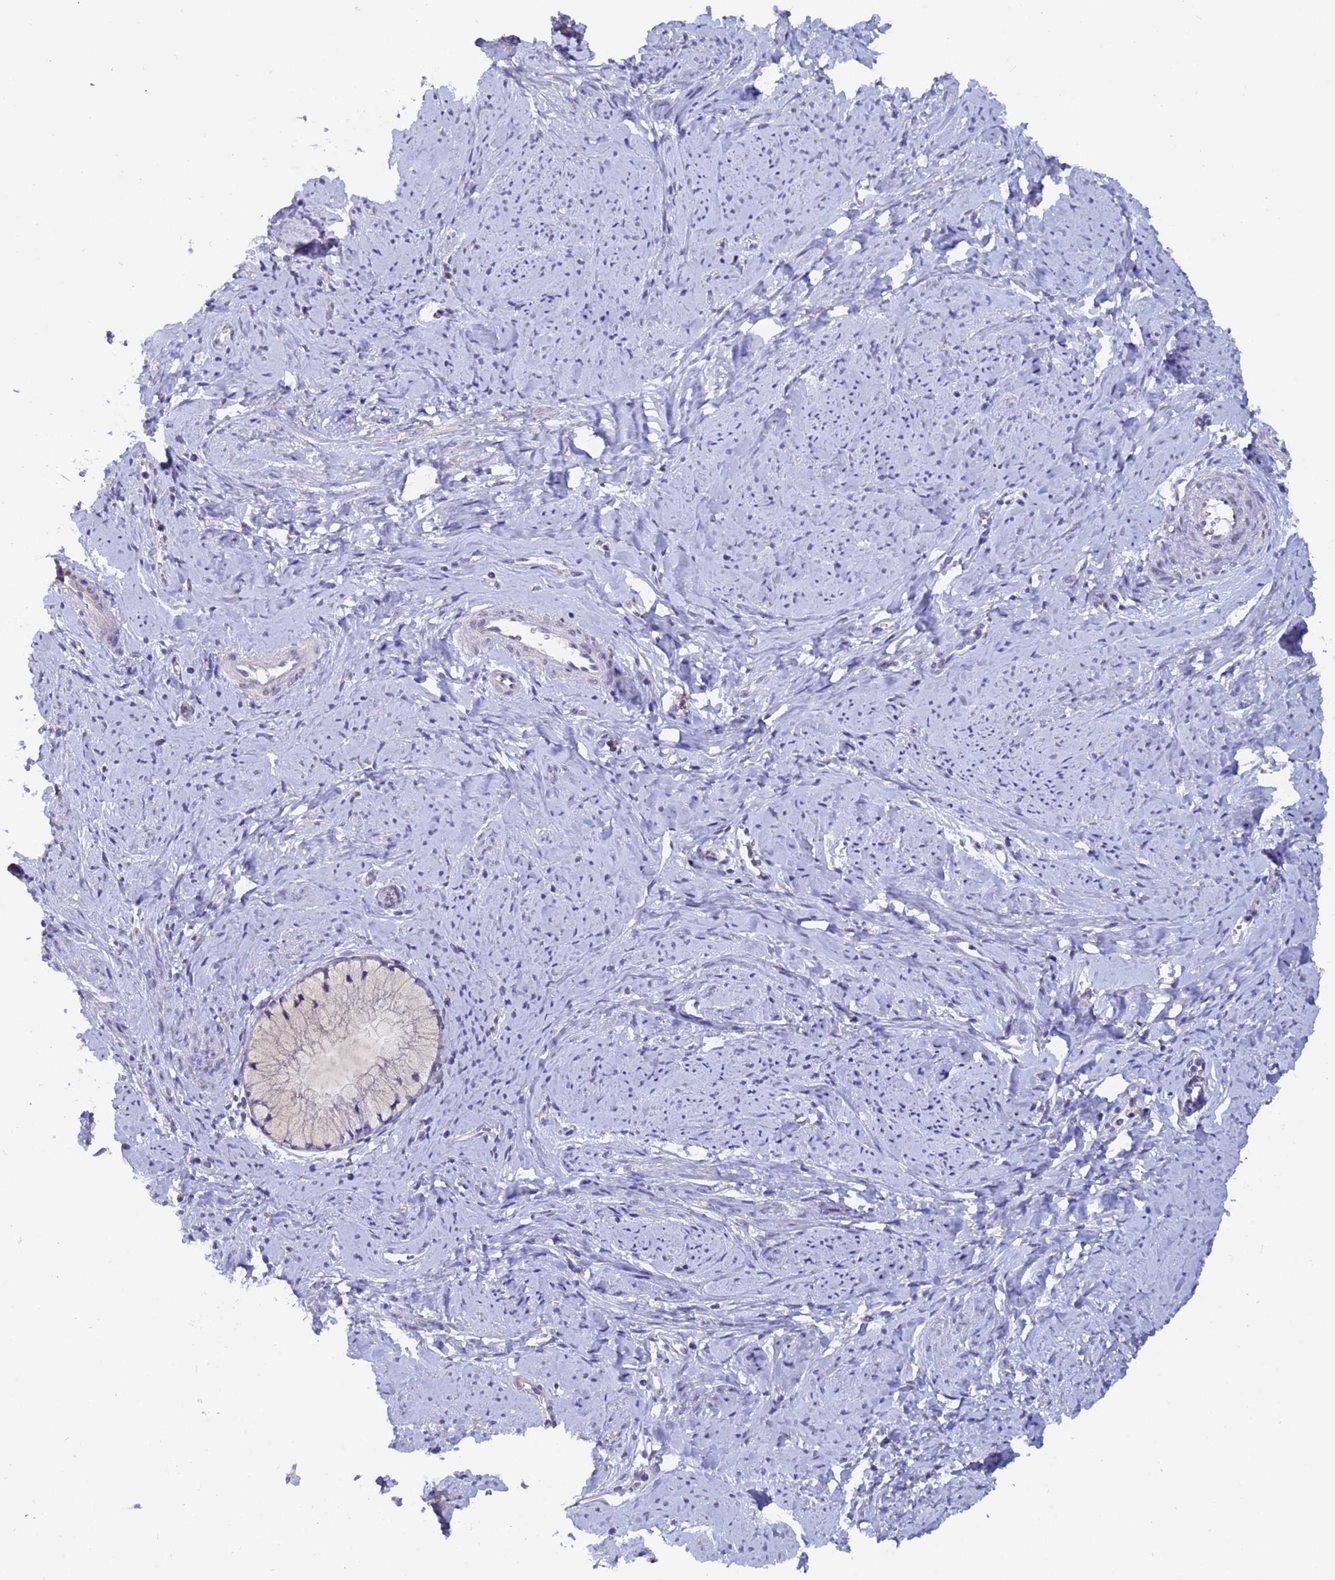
{"staining": {"intensity": "negative", "quantity": "none", "location": "none"}, "tissue": "cervix", "cell_type": "Glandular cells", "image_type": "normal", "snomed": [{"axis": "morphology", "description": "Normal tissue, NOS"}, {"axis": "topography", "description": "Cervix"}], "caption": "An IHC photomicrograph of unremarkable cervix is shown. There is no staining in glandular cells of cervix.", "gene": "IHO1", "patient": {"sex": "female", "age": 42}}